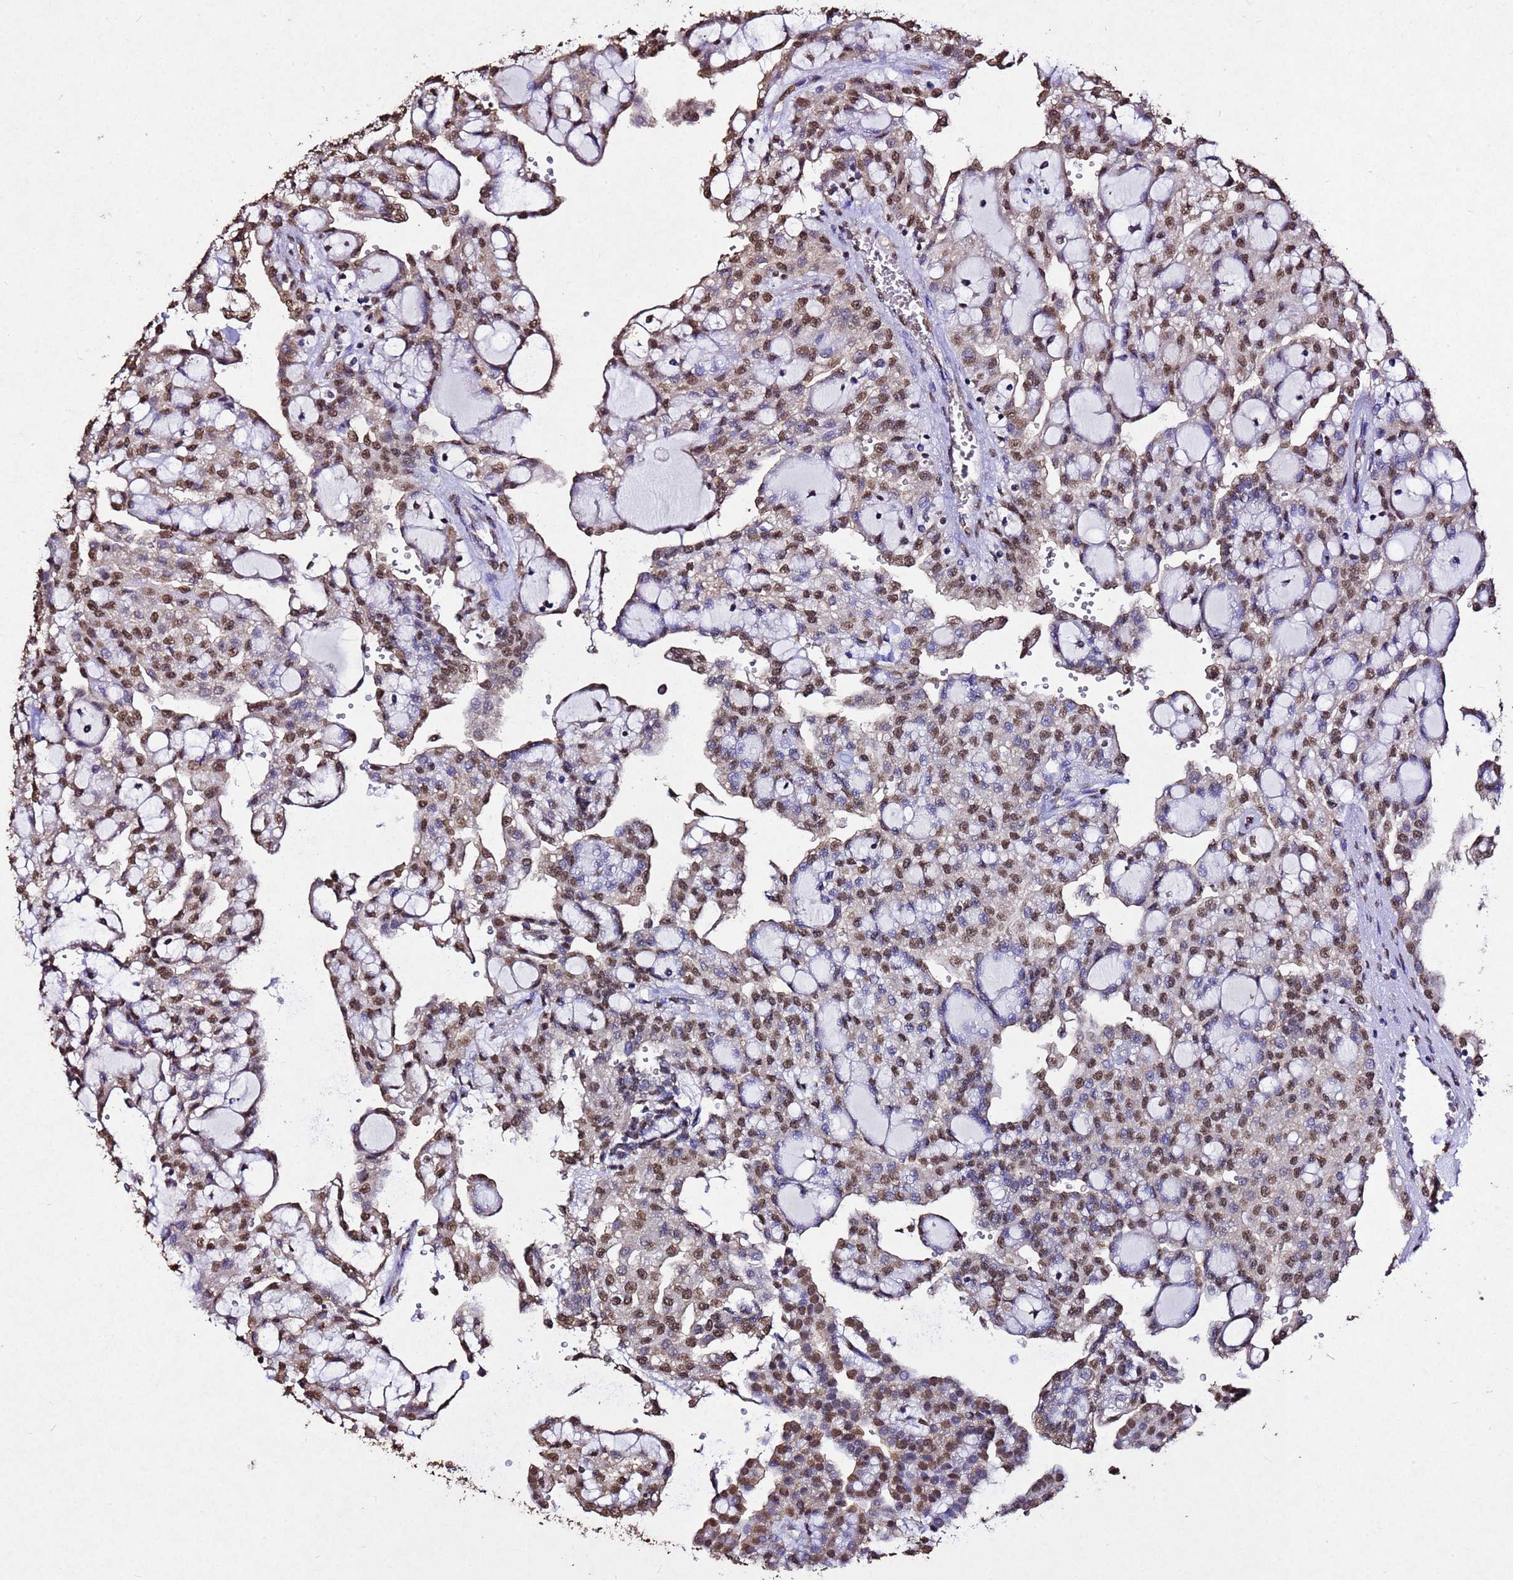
{"staining": {"intensity": "moderate", "quantity": ">75%", "location": "nuclear"}, "tissue": "renal cancer", "cell_type": "Tumor cells", "image_type": "cancer", "snomed": [{"axis": "morphology", "description": "Adenocarcinoma, NOS"}, {"axis": "topography", "description": "Kidney"}], "caption": "An image of renal cancer (adenocarcinoma) stained for a protein reveals moderate nuclear brown staining in tumor cells.", "gene": "MYOCD", "patient": {"sex": "male", "age": 63}}